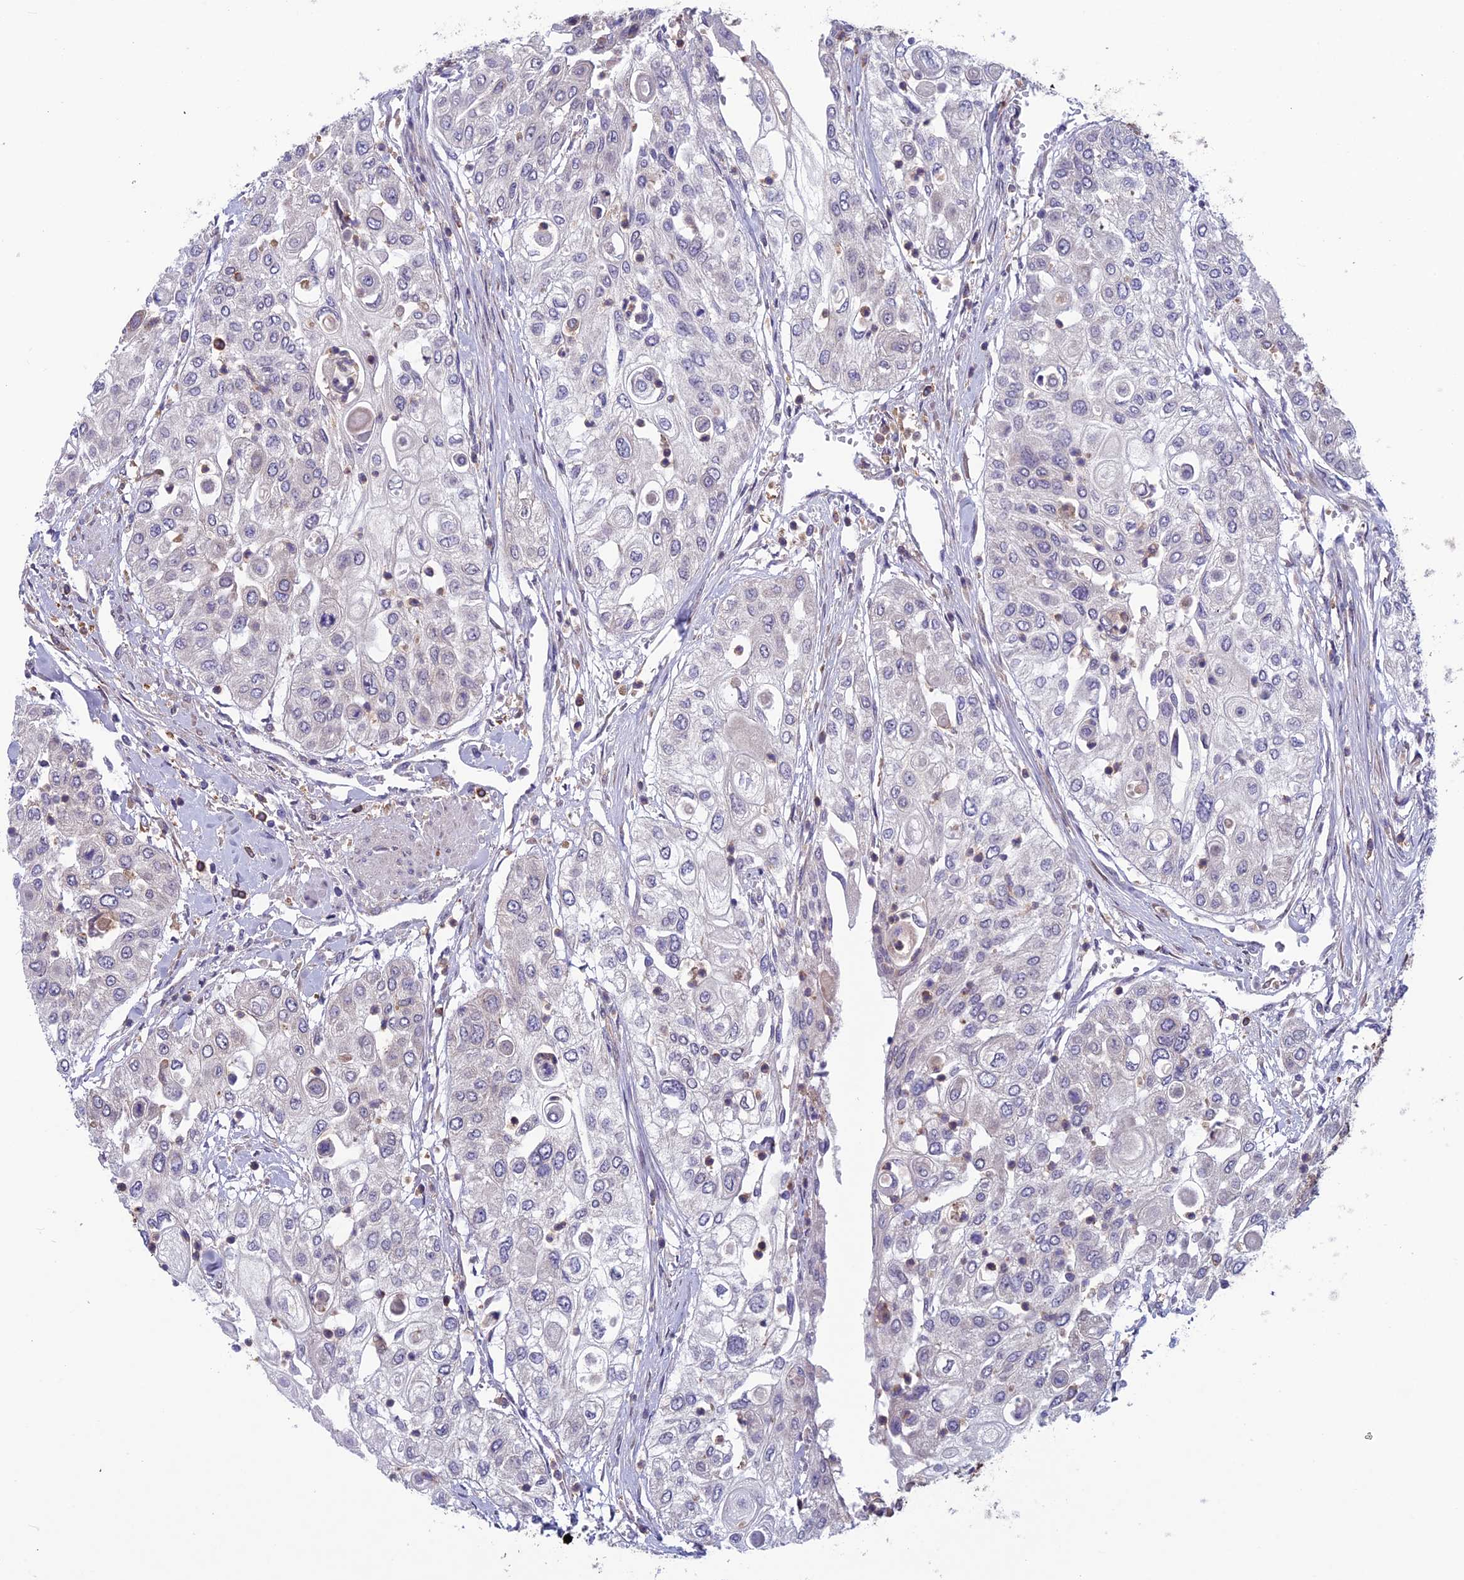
{"staining": {"intensity": "negative", "quantity": "none", "location": "none"}, "tissue": "urothelial cancer", "cell_type": "Tumor cells", "image_type": "cancer", "snomed": [{"axis": "morphology", "description": "Urothelial carcinoma, High grade"}, {"axis": "topography", "description": "Urinary bladder"}], "caption": "High magnification brightfield microscopy of high-grade urothelial carcinoma stained with DAB (3,3'-diaminobenzidine) (brown) and counterstained with hematoxylin (blue): tumor cells show no significant staining. The staining was performed using DAB (3,3'-diaminobenzidine) to visualize the protein expression in brown, while the nuclei were stained in blue with hematoxylin (Magnification: 20x).", "gene": "MAST2", "patient": {"sex": "female", "age": 79}}